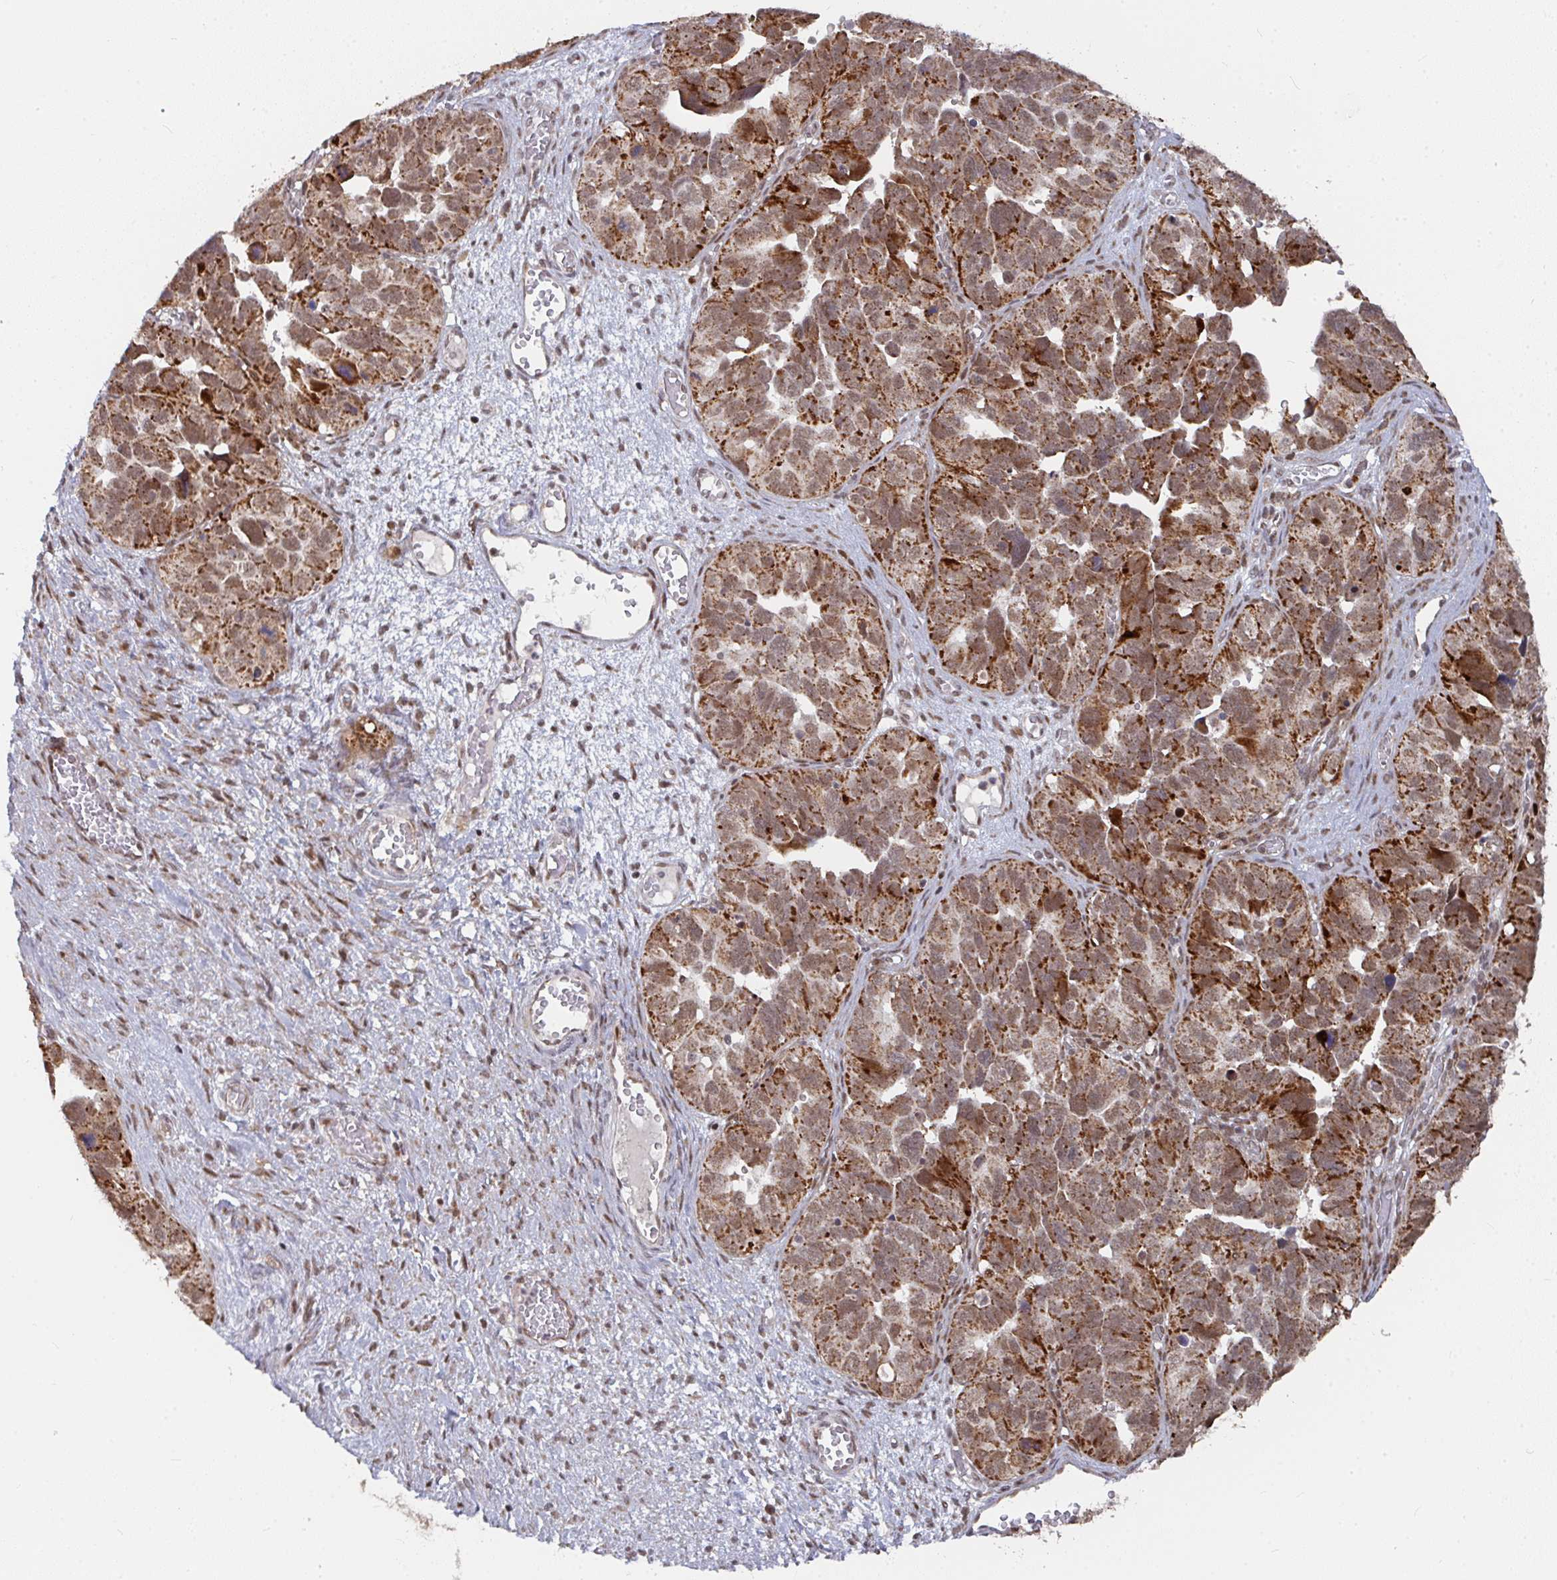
{"staining": {"intensity": "strong", "quantity": ">75%", "location": "cytoplasmic/membranous,nuclear"}, "tissue": "ovarian cancer", "cell_type": "Tumor cells", "image_type": "cancer", "snomed": [{"axis": "morphology", "description": "Cystadenocarcinoma, serous, NOS"}, {"axis": "topography", "description": "Ovary"}], "caption": "Human ovarian serous cystadenocarcinoma stained for a protein (brown) shows strong cytoplasmic/membranous and nuclear positive staining in approximately >75% of tumor cells.", "gene": "RBBP5", "patient": {"sex": "female", "age": 64}}